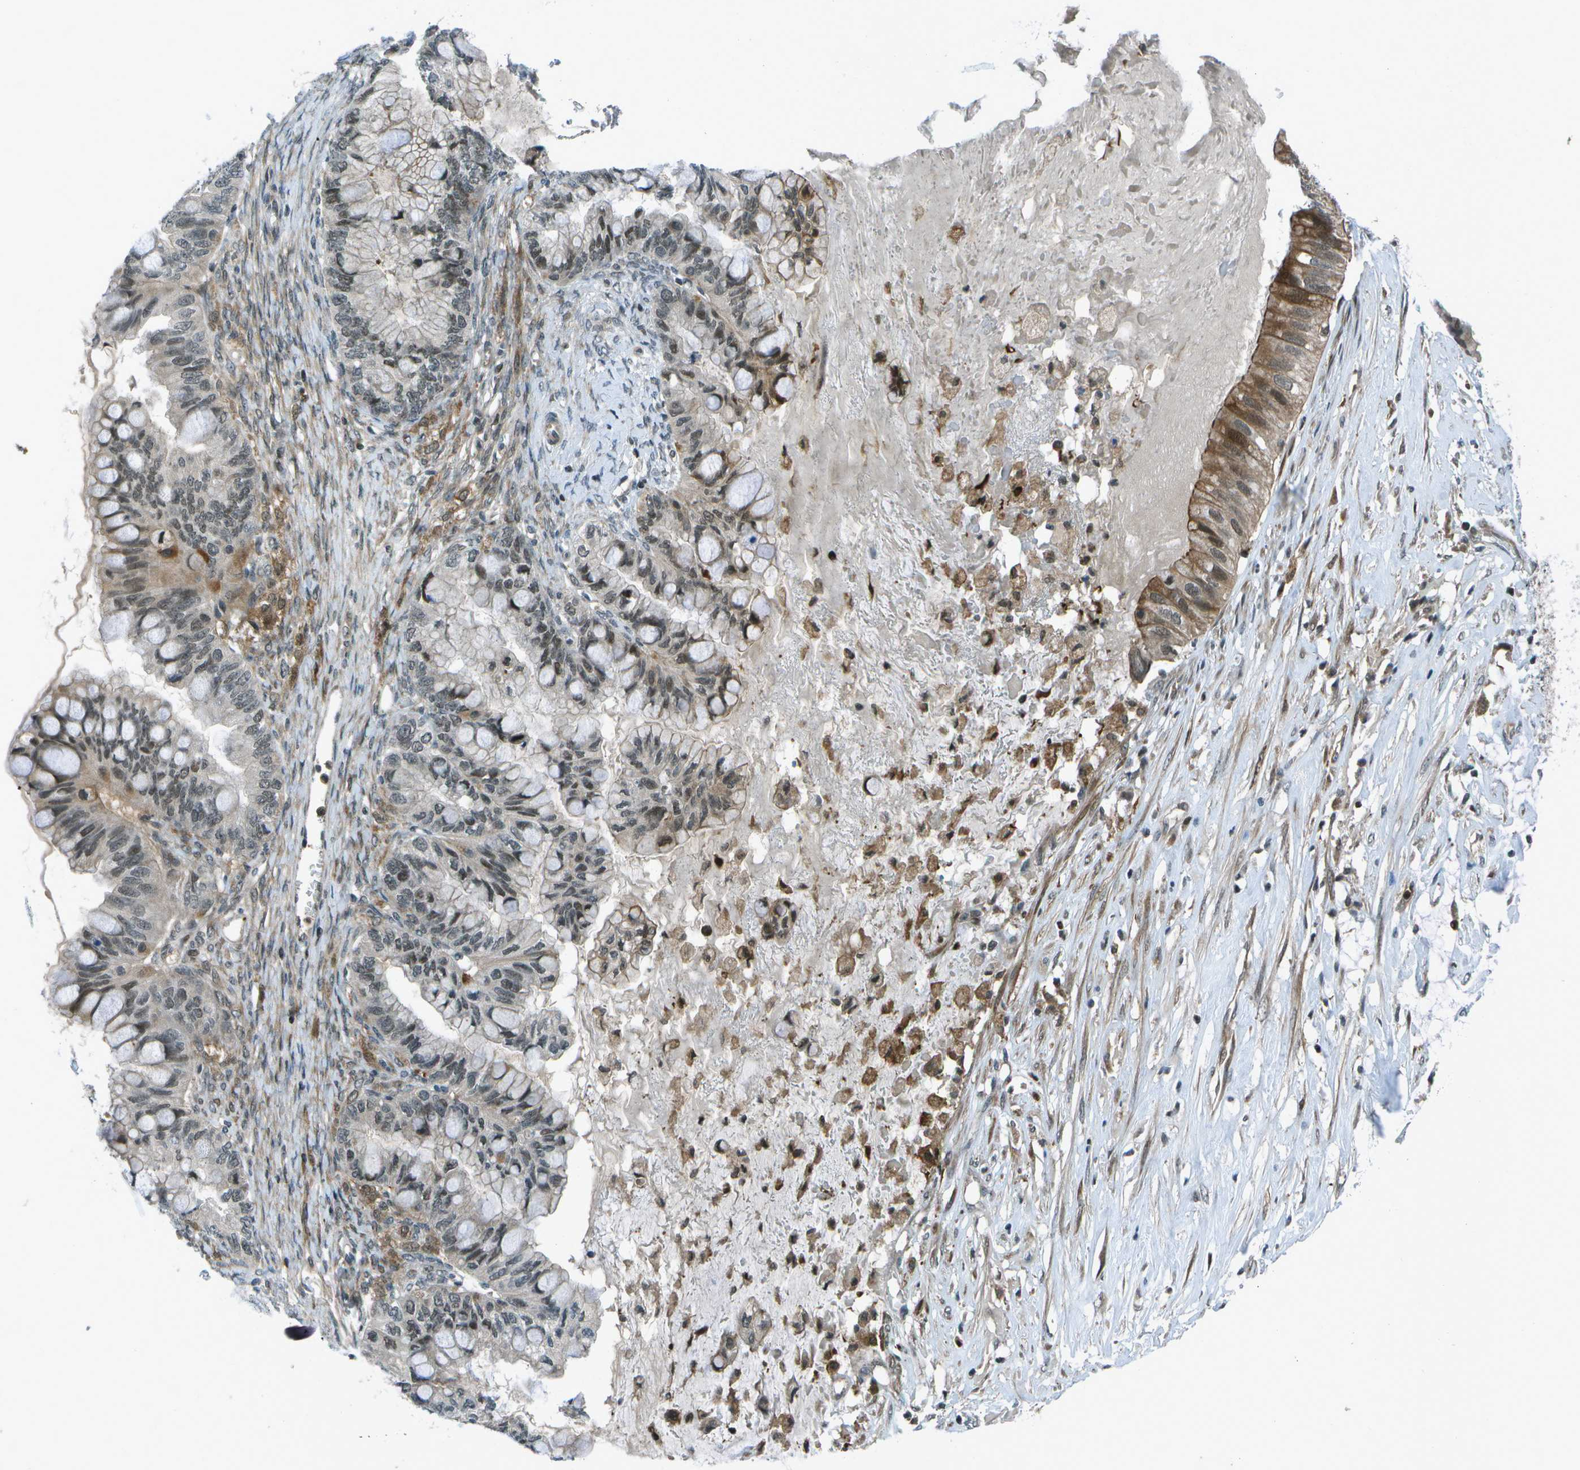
{"staining": {"intensity": "moderate", "quantity": "25%-75%", "location": "cytoplasmic/membranous,nuclear"}, "tissue": "ovarian cancer", "cell_type": "Tumor cells", "image_type": "cancer", "snomed": [{"axis": "morphology", "description": "Cystadenocarcinoma, mucinous, NOS"}, {"axis": "topography", "description": "Ovary"}], "caption": "Protein expression by IHC displays moderate cytoplasmic/membranous and nuclear staining in about 25%-75% of tumor cells in mucinous cystadenocarcinoma (ovarian).", "gene": "TMEM19", "patient": {"sex": "female", "age": 80}}